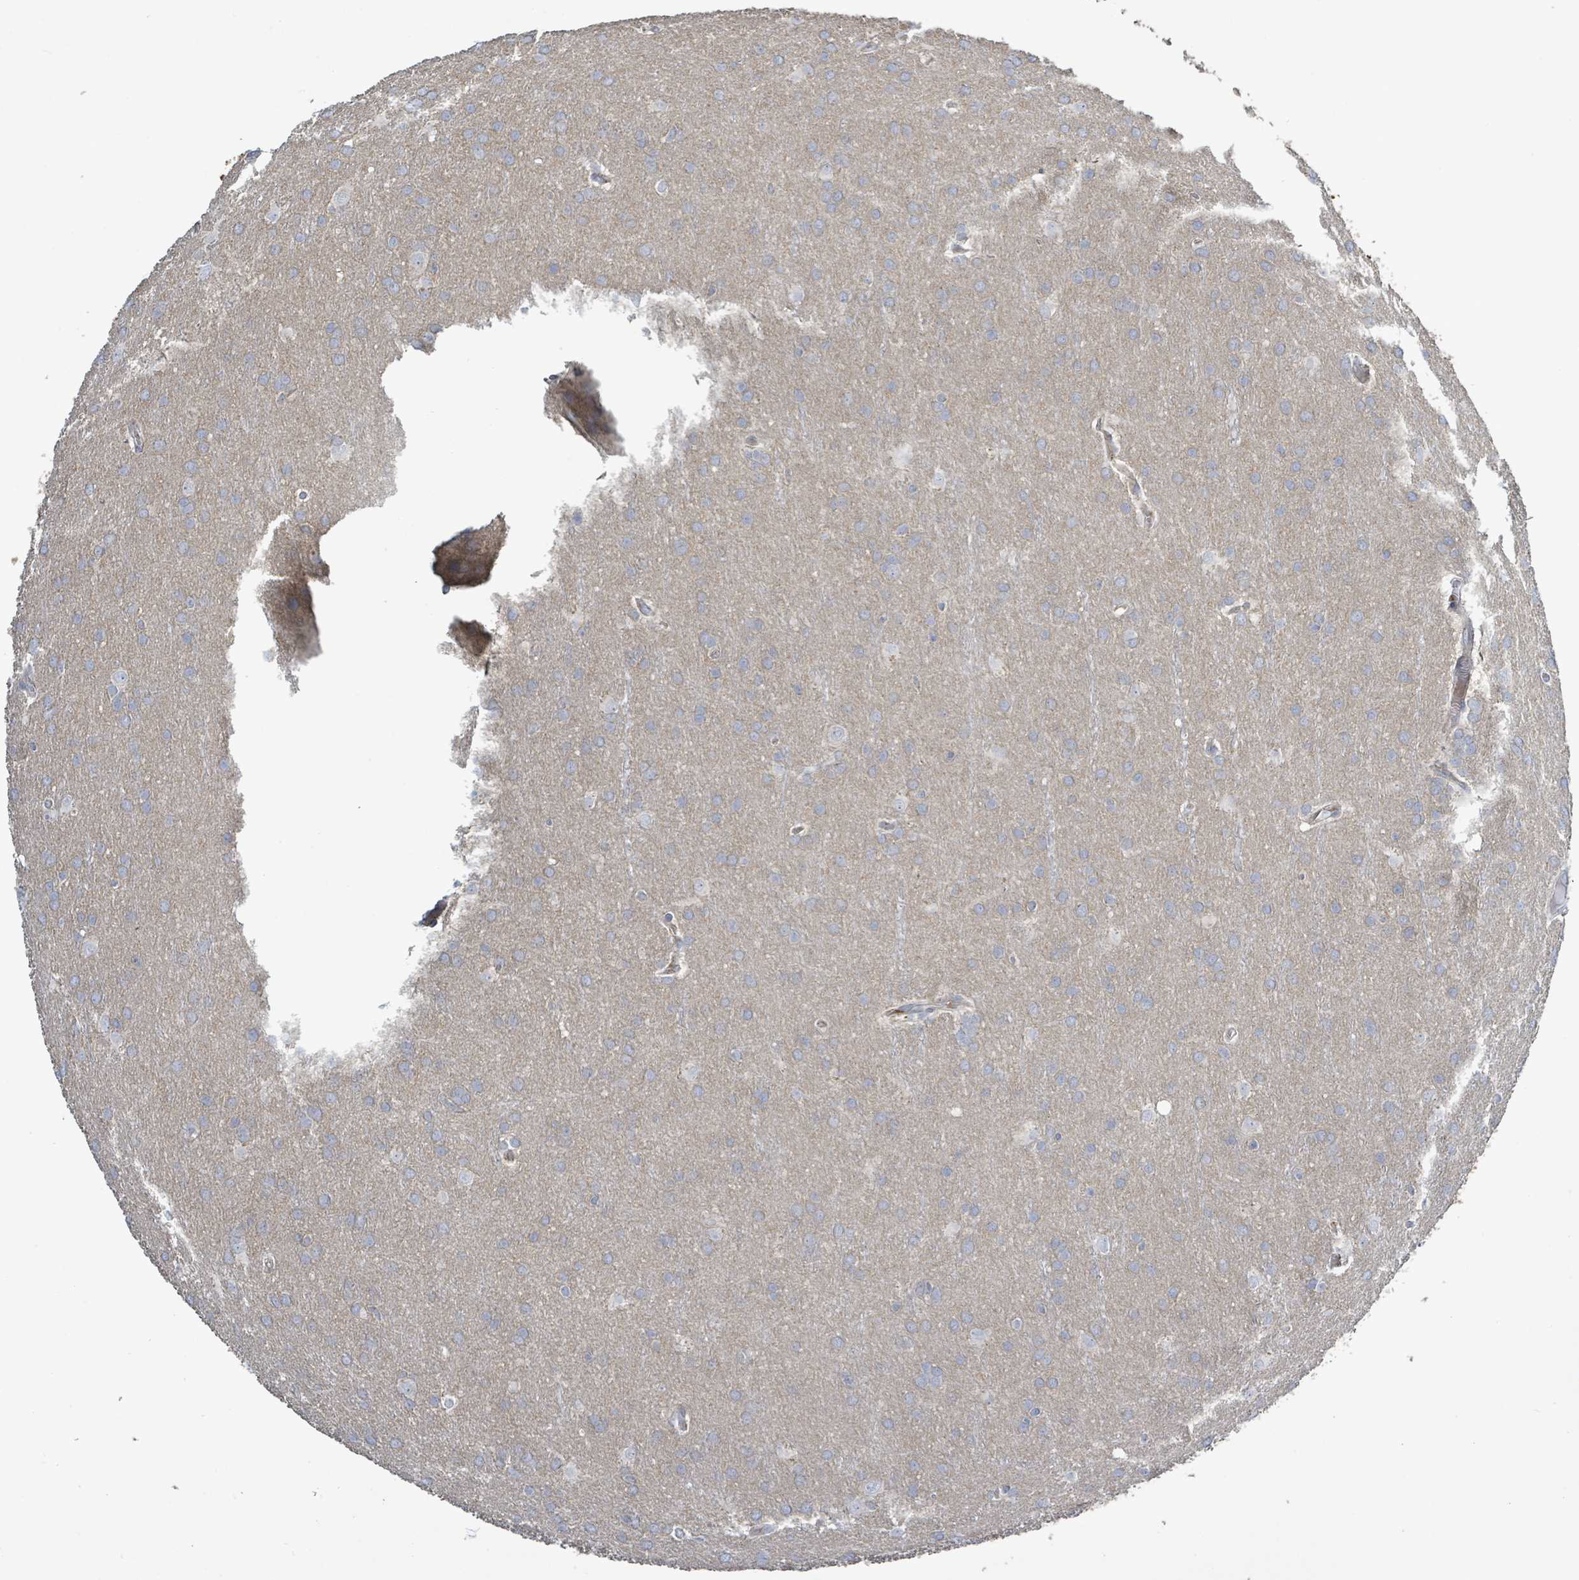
{"staining": {"intensity": "negative", "quantity": "none", "location": "none"}, "tissue": "glioma", "cell_type": "Tumor cells", "image_type": "cancer", "snomed": [{"axis": "morphology", "description": "Glioma, malignant, Low grade"}, {"axis": "topography", "description": "Brain"}], "caption": "The image shows no staining of tumor cells in glioma. (DAB IHC, high magnification).", "gene": "KRAS", "patient": {"sex": "female", "age": 32}}